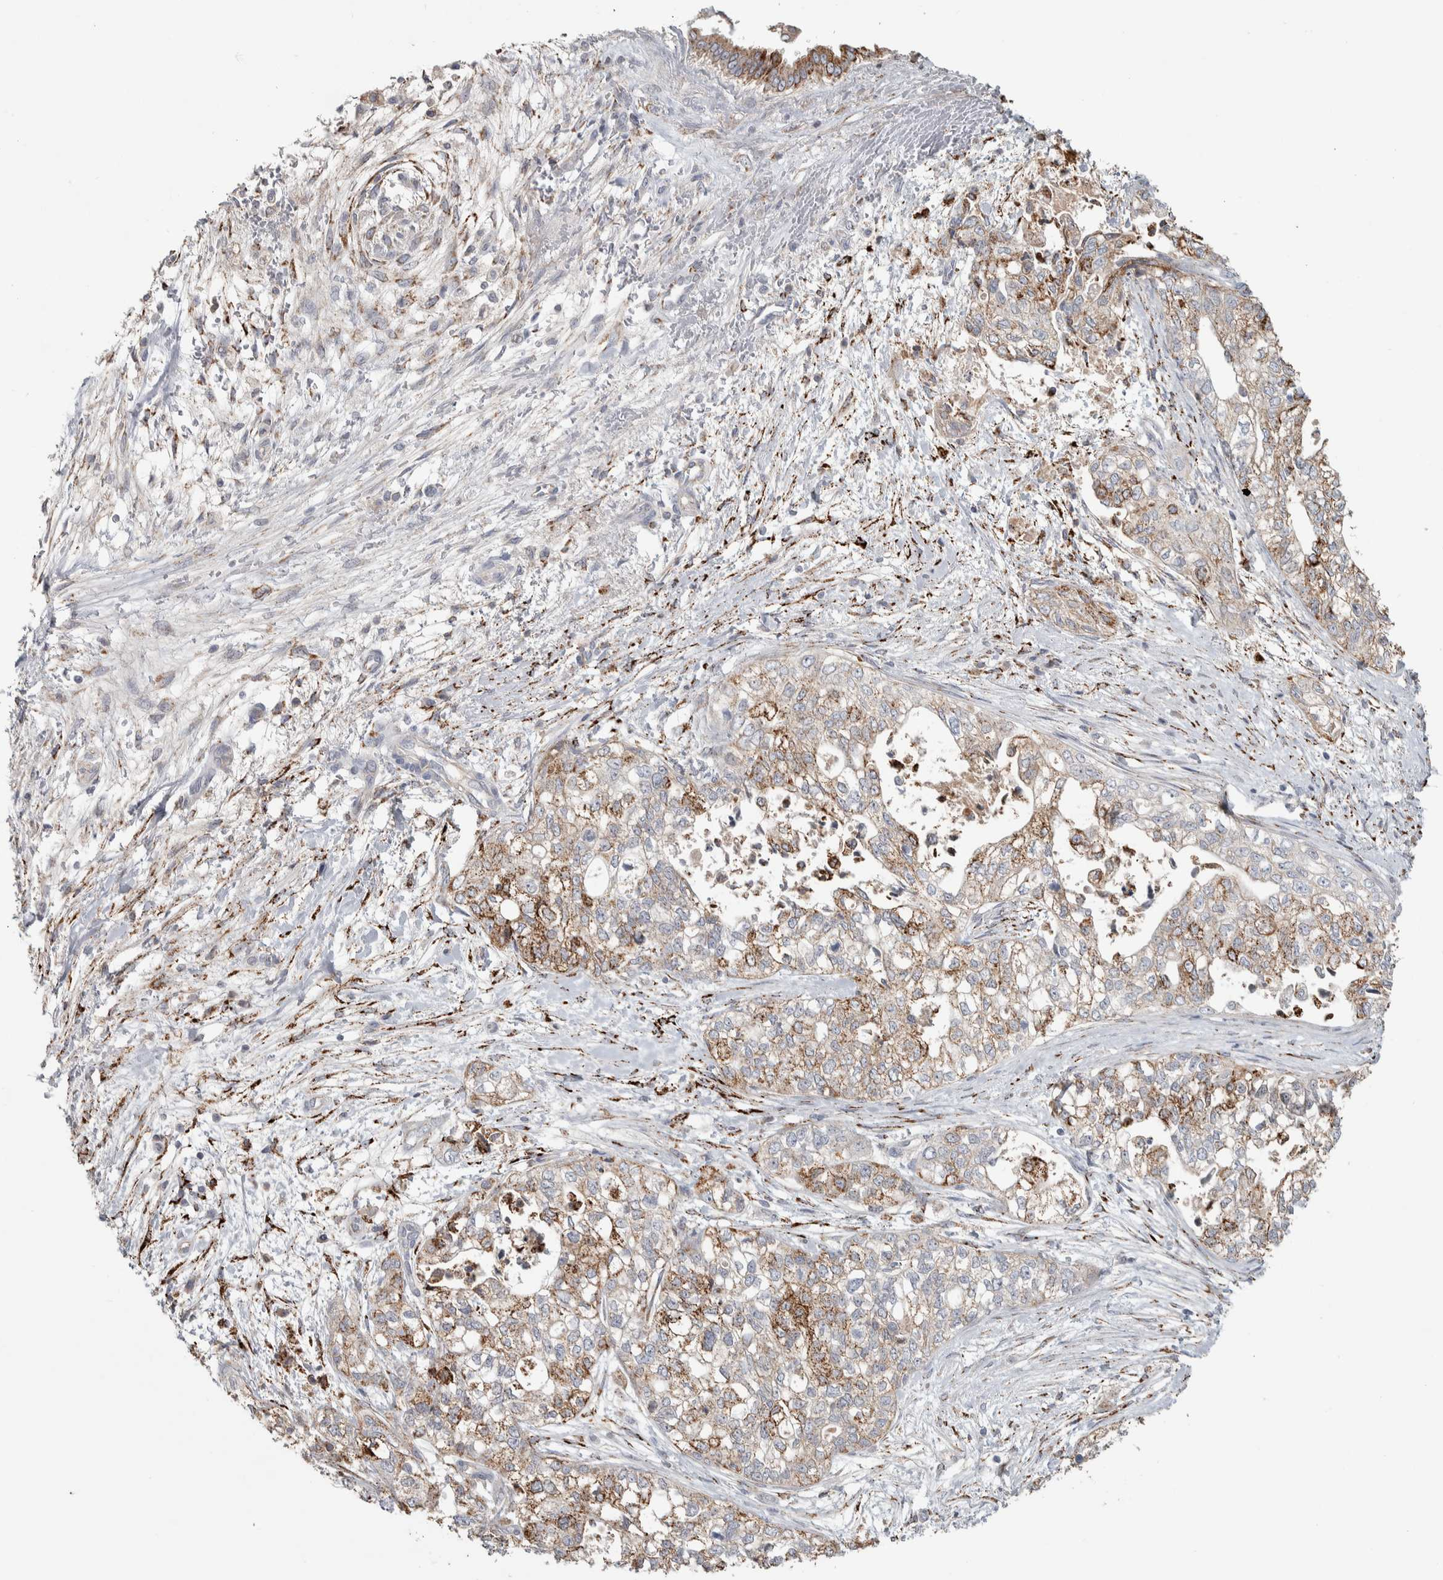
{"staining": {"intensity": "moderate", "quantity": ">75%", "location": "cytoplasmic/membranous"}, "tissue": "pancreatic cancer", "cell_type": "Tumor cells", "image_type": "cancer", "snomed": [{"axis": "morphology", "description": "Adenocarcinoma, NOS"}, {"axis": "topography", "description": "Pancreas"}], "caption": "The micrograph demonstrates a brown stain indicating the presence of a protein in the cytoplasmic/membranous of tumor cells in pancreatic cancer (adenocarcinoma).", "gene": "FAM78A", "patient": {"sex": "male", "age": 72}}